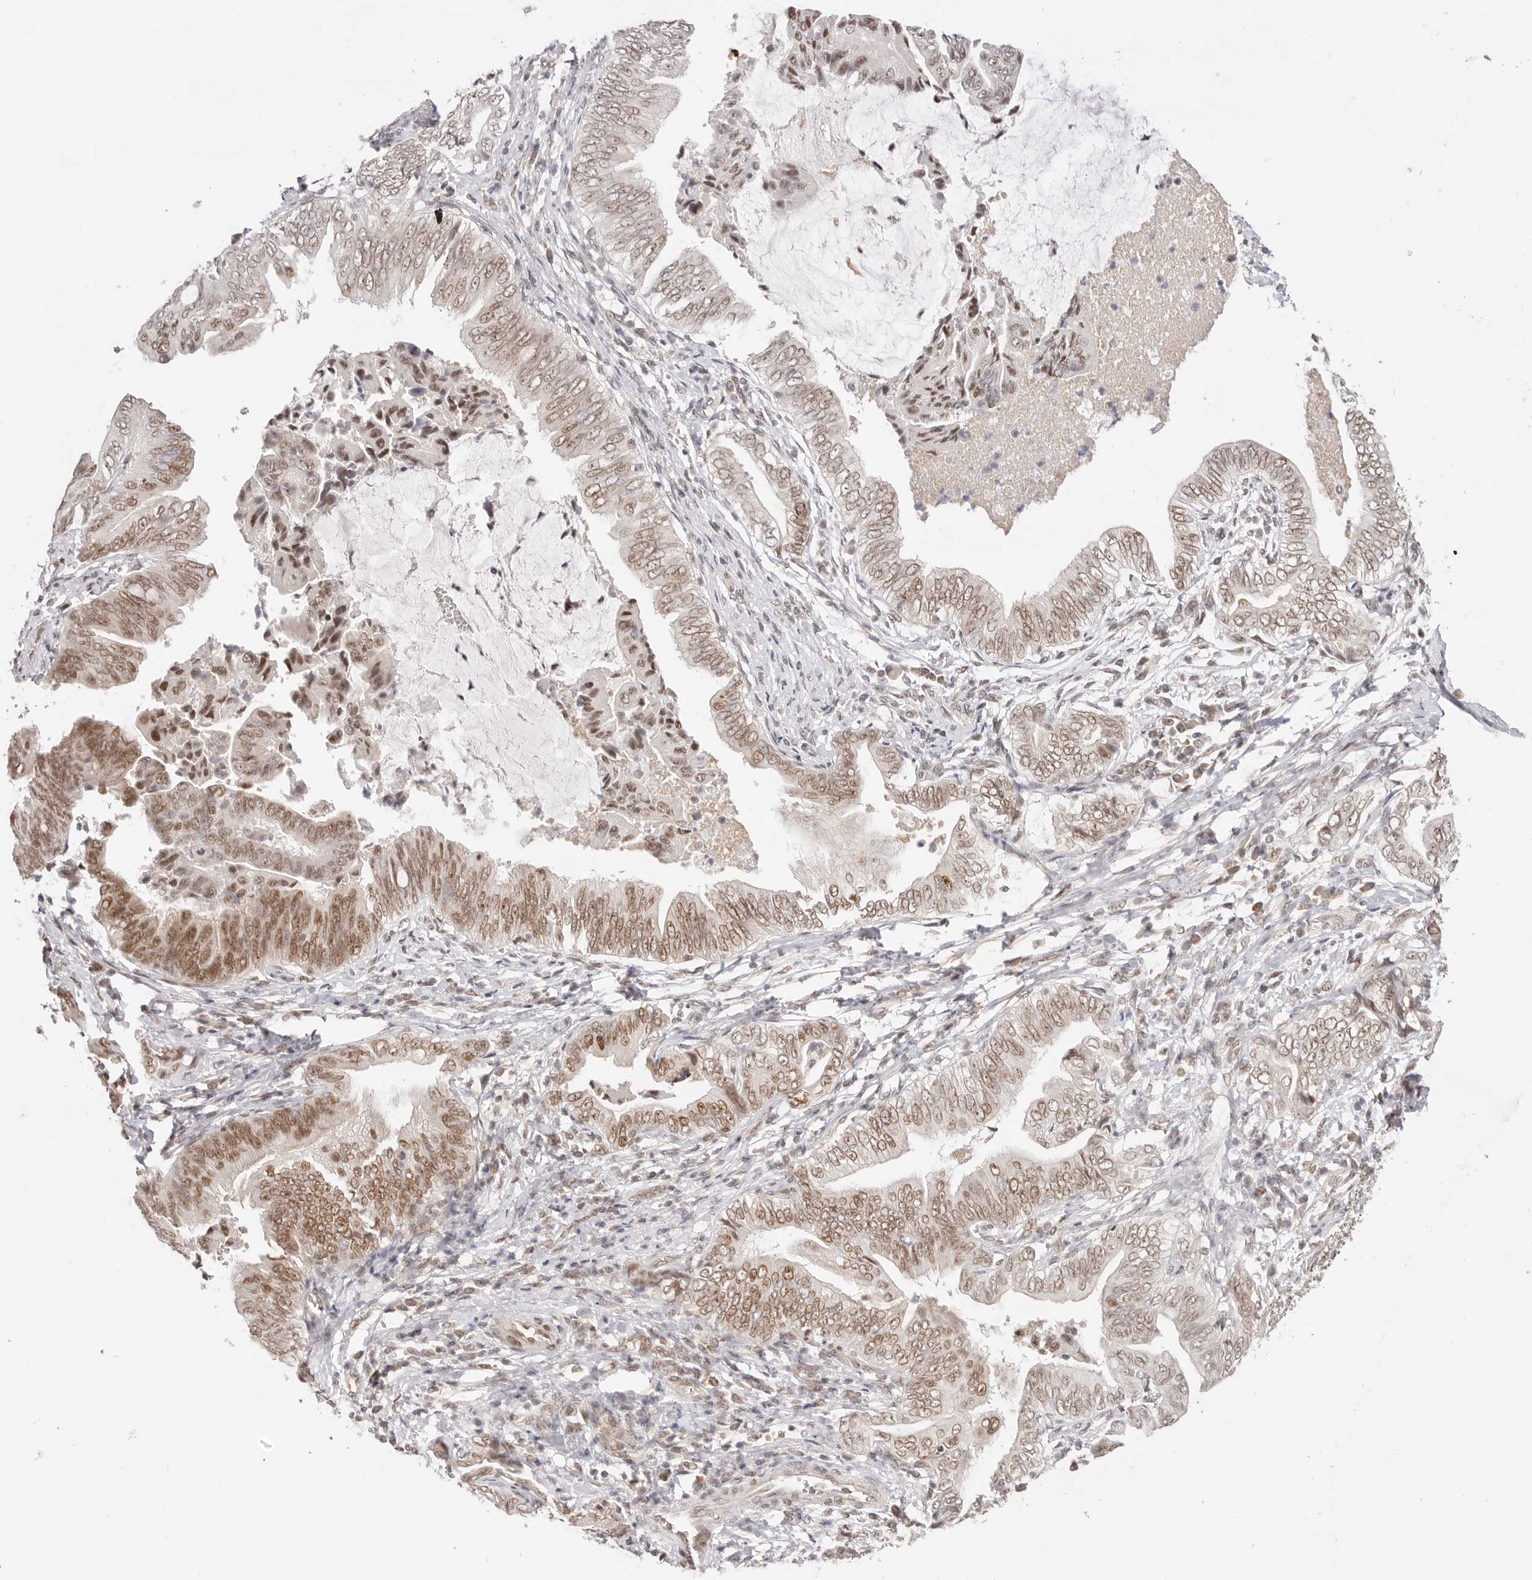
{"staining": {"intensity": "moderate", "quantity": ">75%", "location": "nuclear"}, "tissue": "pancreatic cancer", "cell_type": "Tumor cells", "image_type": "cancer", "snomed": [{"axis": "morphology", "description": "Adenocarcinoma, NOS"}, {"axis": "topography", "description": "Pancreas"}], "caption": "An image of pancreatic cancer (adenocarcinoma) stained for a protein shows moderate nuclear brown staining in tumor cells. Using DAB (brown) and hematoxylin (blue) stains, captured at high magnification using brightfield microscopy.", "gene": "RFC3", "patient": {"sex": "male", "age": 75}}